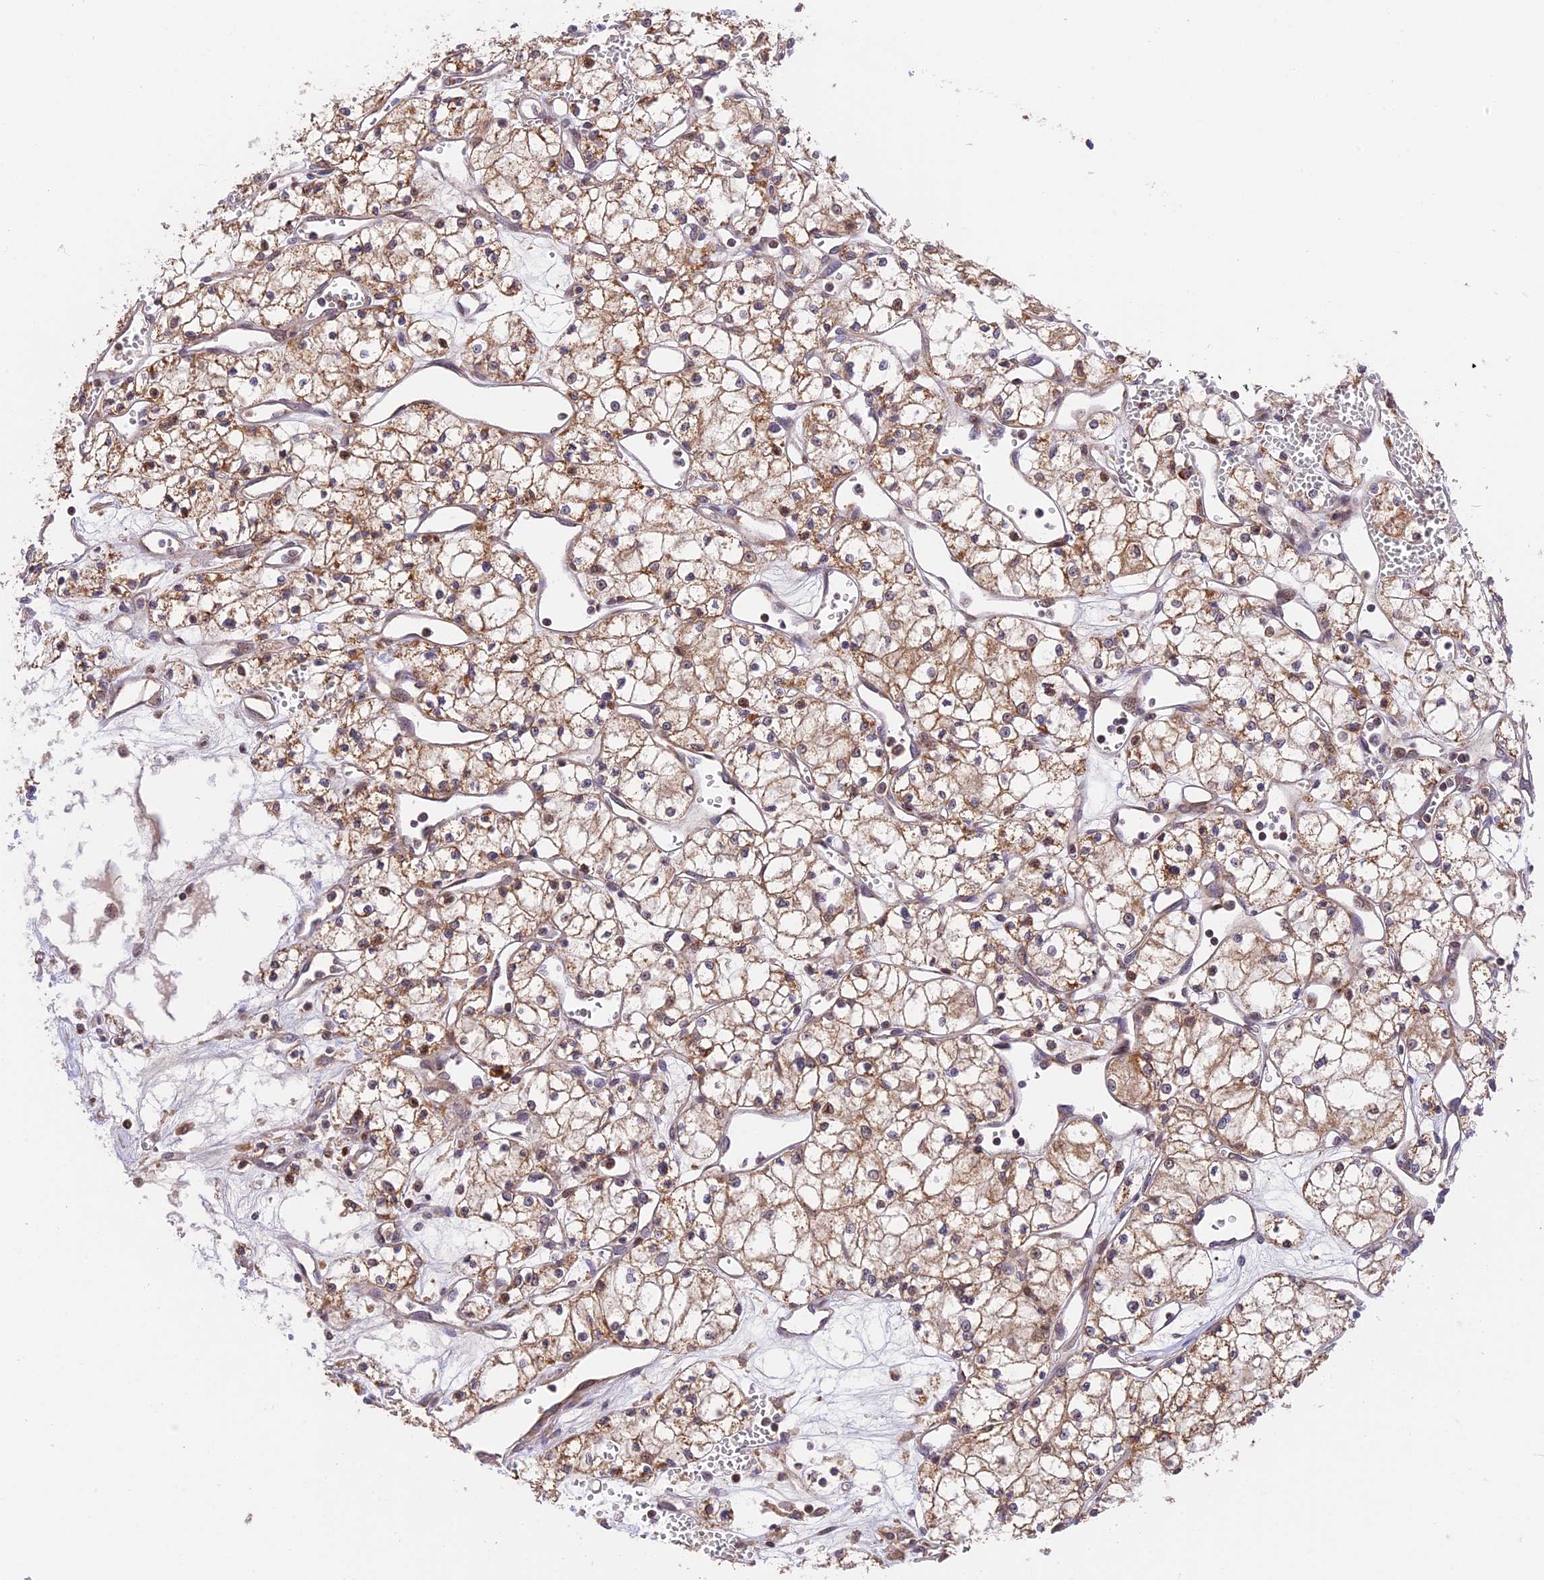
{"staining": {"intensity": "moderate", "quantity": ">75%", "location": "cytoplasmic/membranous"}, "tissue": "renal cancer", "cell_type": "Tumor cells", "image_type": "cancer", "snomed": [{"axis": "morphology", "description": "Adenocarcinoma, NOS"}, {"axis": "topography", "description": "Kidney"}], "caption": "IHC staining of renal cancer (adenocarcinoma), which displays medium levels of moderate cytoplasmic/membranous positivity in about >75% of tumor cells indicating moderate cytoplasmic/membranous protein staining. The staining was performed using DAB (3,3'-diaminobenzidine) (brown) for protein detection and nuclei were counterstained in hematoxylin (blue).", "gene": "RERGL", "patient": {"sex": "male", "age": 59}}